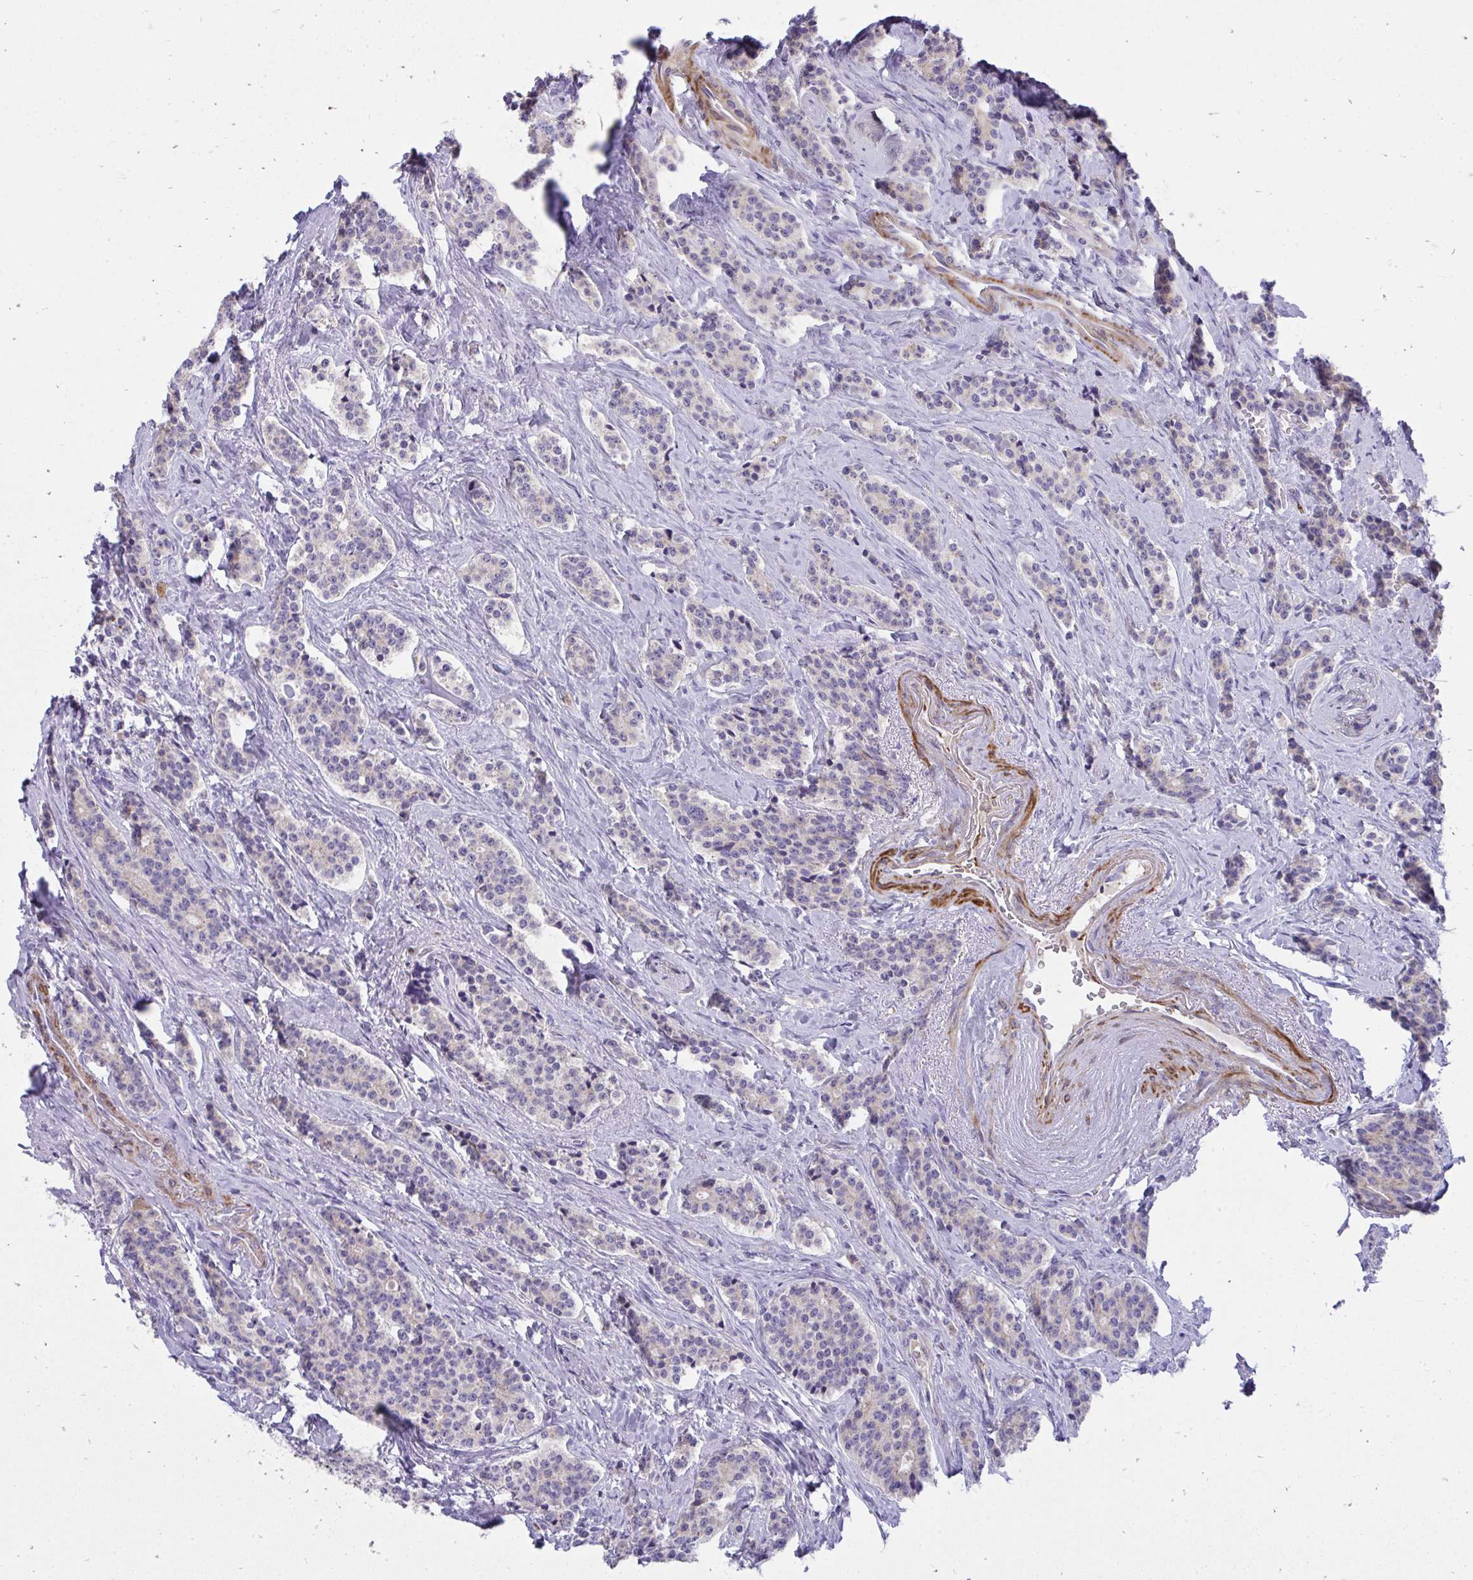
{"staining": {"intensity": "negative", "quantity": "none", "location": "none"}, "tissue": "carcinoid", "cell_type": "Tumor cells", "image_type": "cancer", "snomed": [{"axis": "morphology", "description": "Carcinoid, malignant, NOS"}, {"axis": "topography", "description": "Small intestine"}], "caption": "DAB immunohistochemical staining of malignant carcinoid shows no significant expression in tumor cells.", "gene": "PIGZ", "patient": {"sex": "female", "age": 73}}